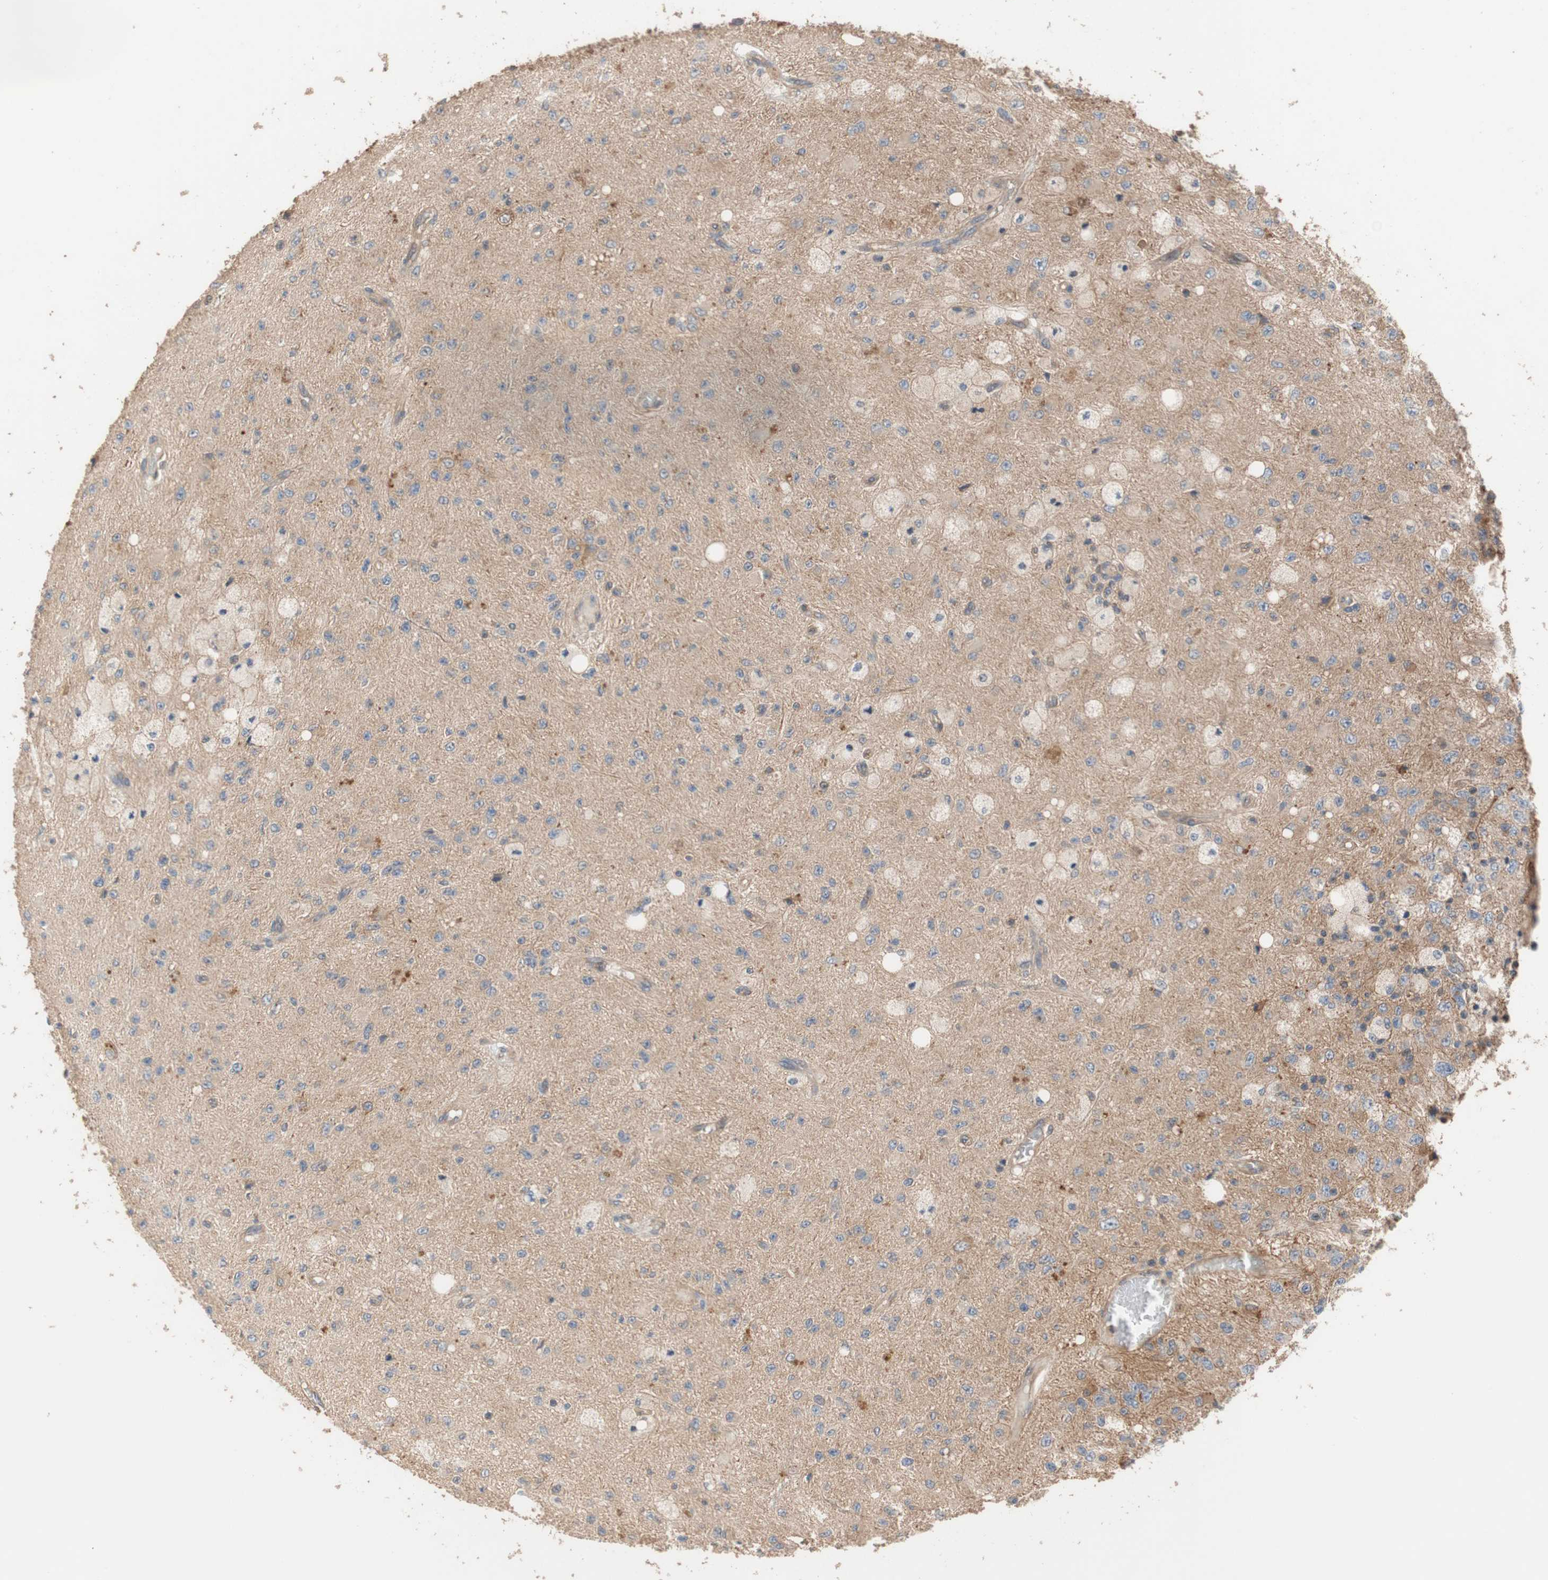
{"staining": {"intensity": "weak", "quantity": ">75%", "location": "cytoplasmic/membranous"}, "tissue": "glioma", "cell_type": "Tumor cells", "image_type": "cancer", "snomed": [{"axis": "morphology", "description": "Glioma, malignant, High grade"}, {"axis": "topography", "description": "pancreas cauda"}], "caption": "Brown immunohistochemical staining in human malignant glioma (high-grade) reveals weak cytoplasmic/membranous expression in about >75% of tumor cells.", "gene": "MAP4K2", "patient": {"sex": "male", "age": 60}}